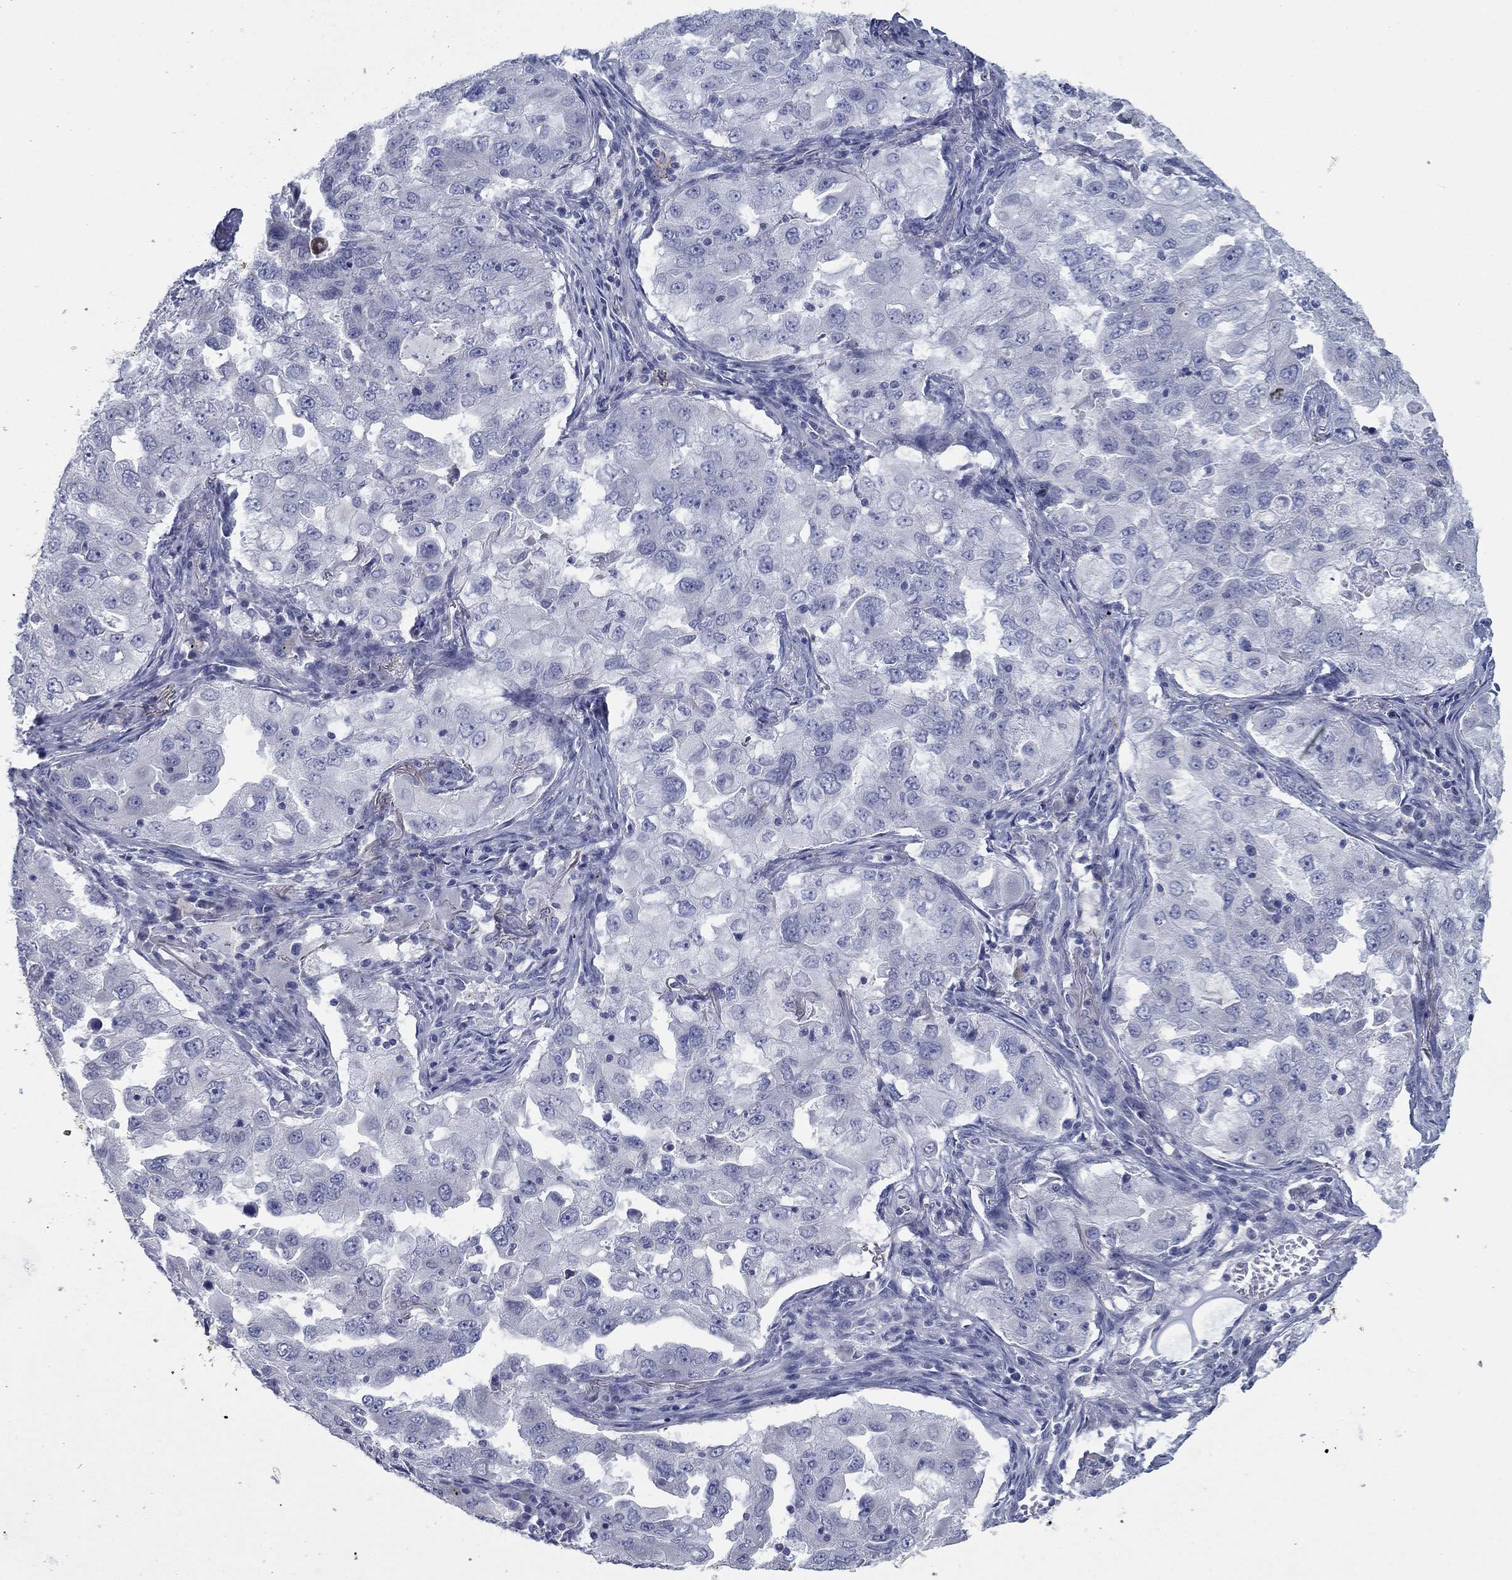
{"staining": {"intensity": "negative", "quantity": "none", "location": "none"}, "tissue": "lung cancer", "cell_type": "Tumor cells", "image_type": "cancer", "snomed": [{"axis": "morphology", "description": "Adenocarcinoma, NOS"}, {"axis": "topography", "description": "Lung"}], "caption": "The histopathology image displays no staining of tumor cells in adenocarcinoma (lung).", "gene": "APOC3", "patient": {"sex": "female", "age": 61}}